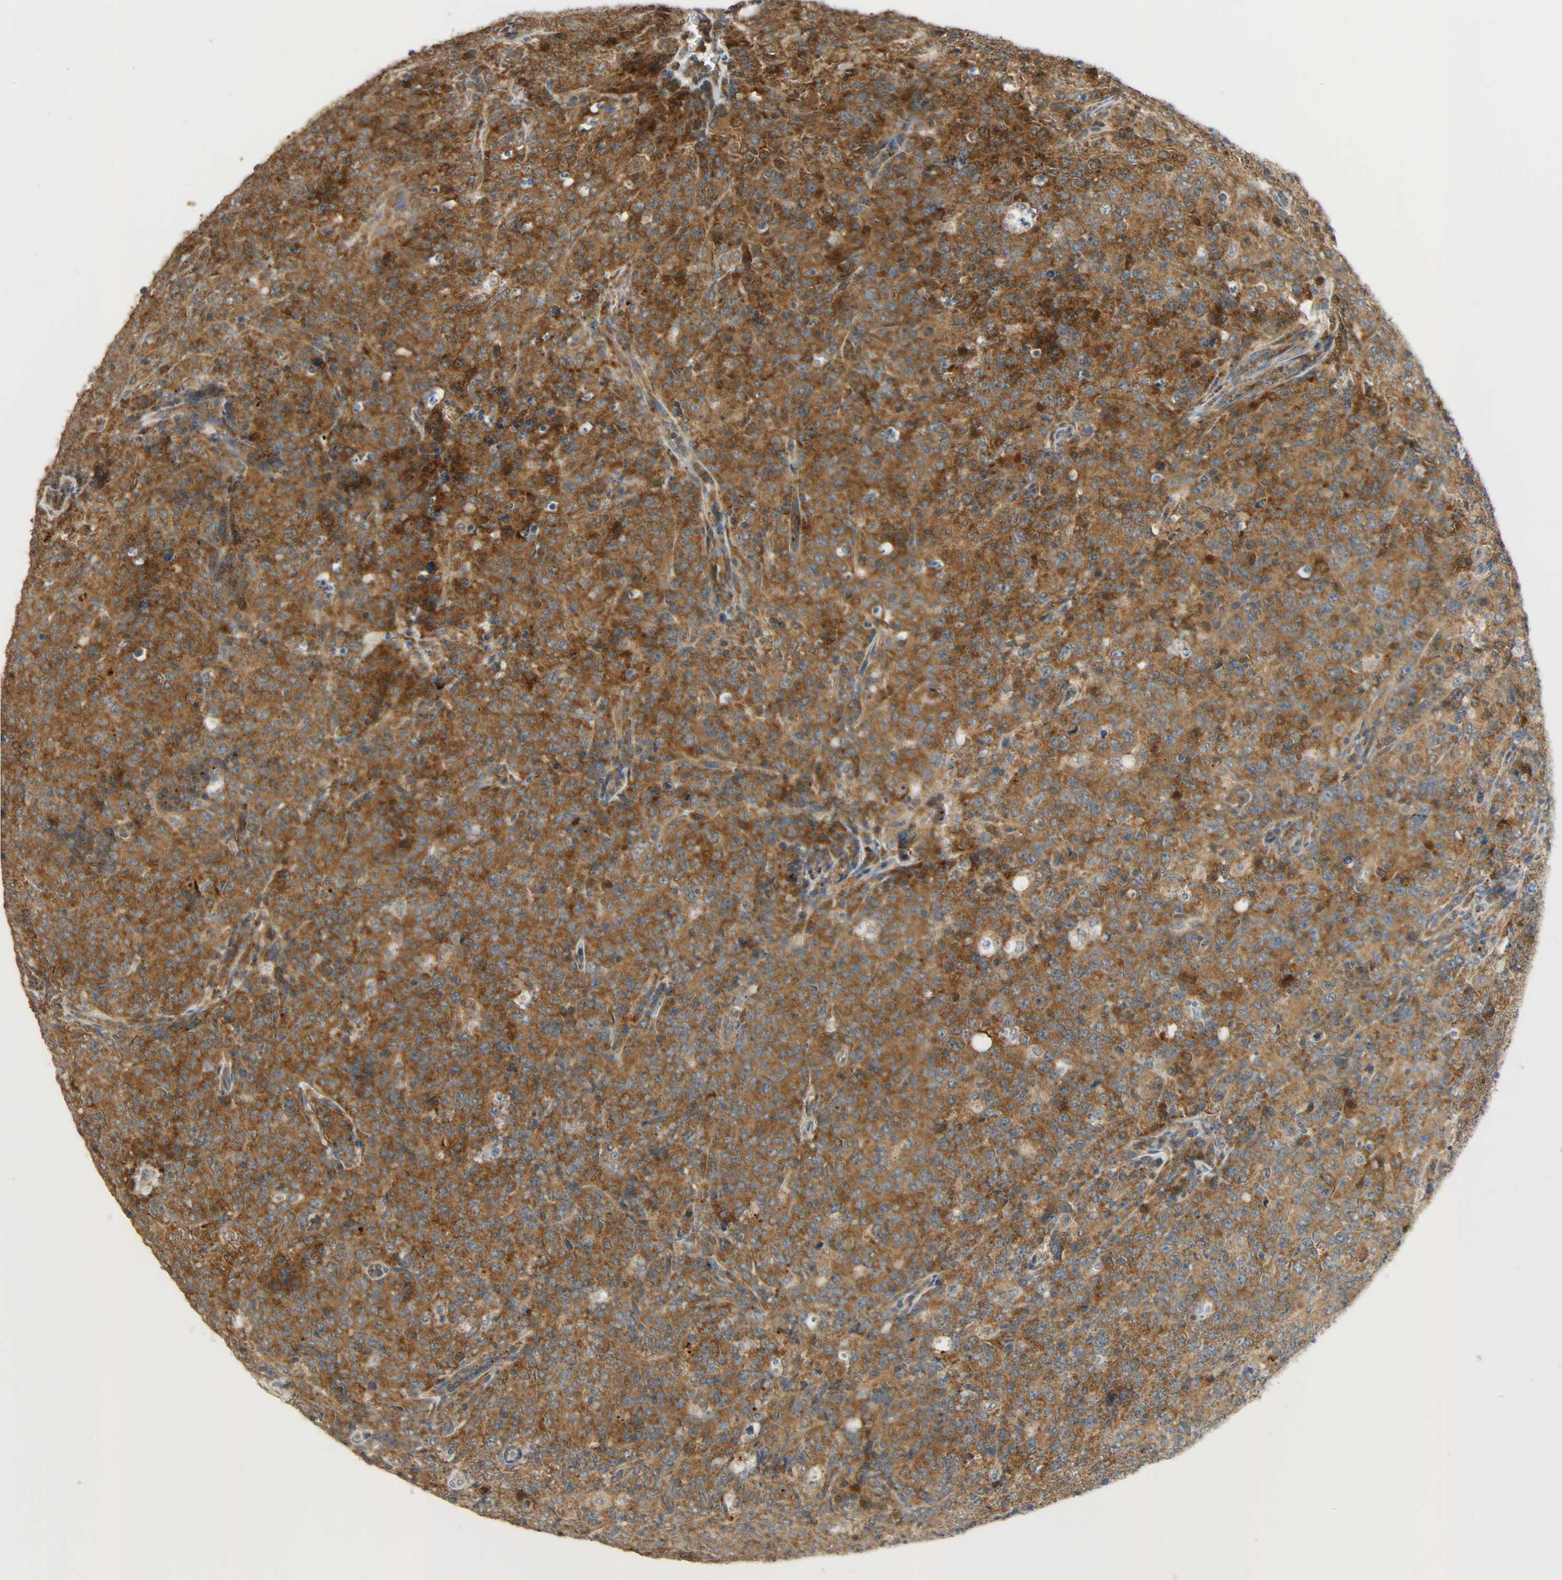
{"staining": {"intensity": "strong", "quantity": ">75%", "location": "cytoplasmic/membranous"}, "tissue": "lymphoma", "cell_type": "Tumor cells", "image_type": "cancer", "snomed": [{"axis": "morphology", "description": "Malignant lymphoma, non-Hodgkin's type, High grade"}, {"axis": "topography", "description": "Tonsil"}], "caption": "Lymphoma stained with DAB immunohistochemistry (IHC) shows high levels of strong cytoplasmic/membranous staining in about >75% of tumor cells. The protein is stained brown, and the nuclei are stained in blue (DAB IHC with brightfield microscopy, high magnification).", "gene": "GIT2", "patient": {"sex": "female", "age": 36}}